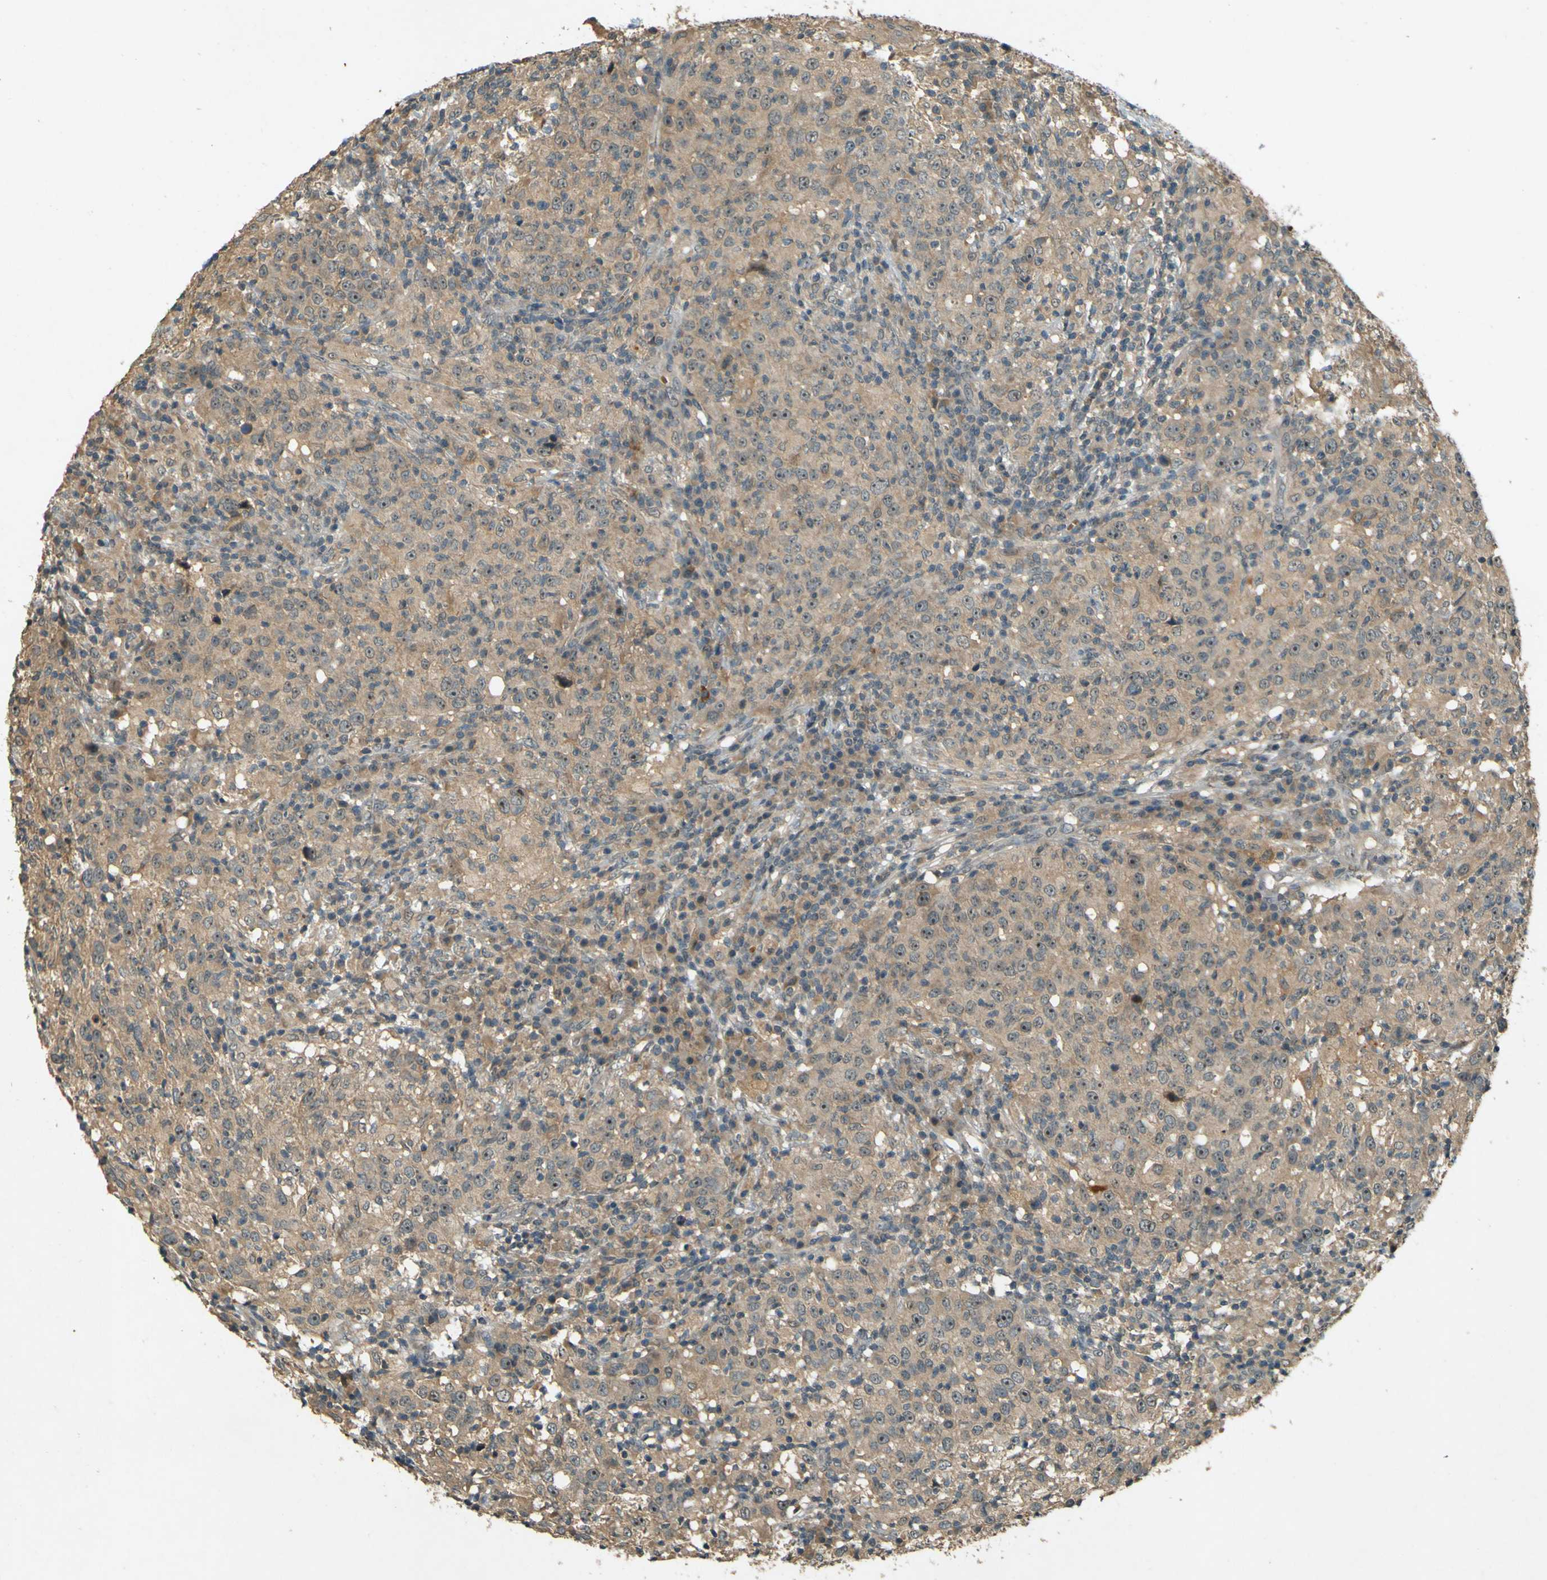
{"staining": {"intensity": "weak", "quantity": ">75%", "location": "cytoplasmic/membranous"}, "tissue": "head and neck cancer", "cell_type": "Tumor cells", "image_type": "cancer", "snomed": [{"axis": "morphology", "description": "Adenocarcinoma, NOS"}, {"axis": "topography", "description": "Salivary gland"}, {"axis": "topography", "description": "Head-Neck"}], "caption": "Immunohistochemical staining of head and neck adenocarcinoma displays weak cytoplasmic/membranous protein staining in about >75% of tumor cells.", "gene": "MPDZ", "patient": {"sex": "female", "age": 65}}